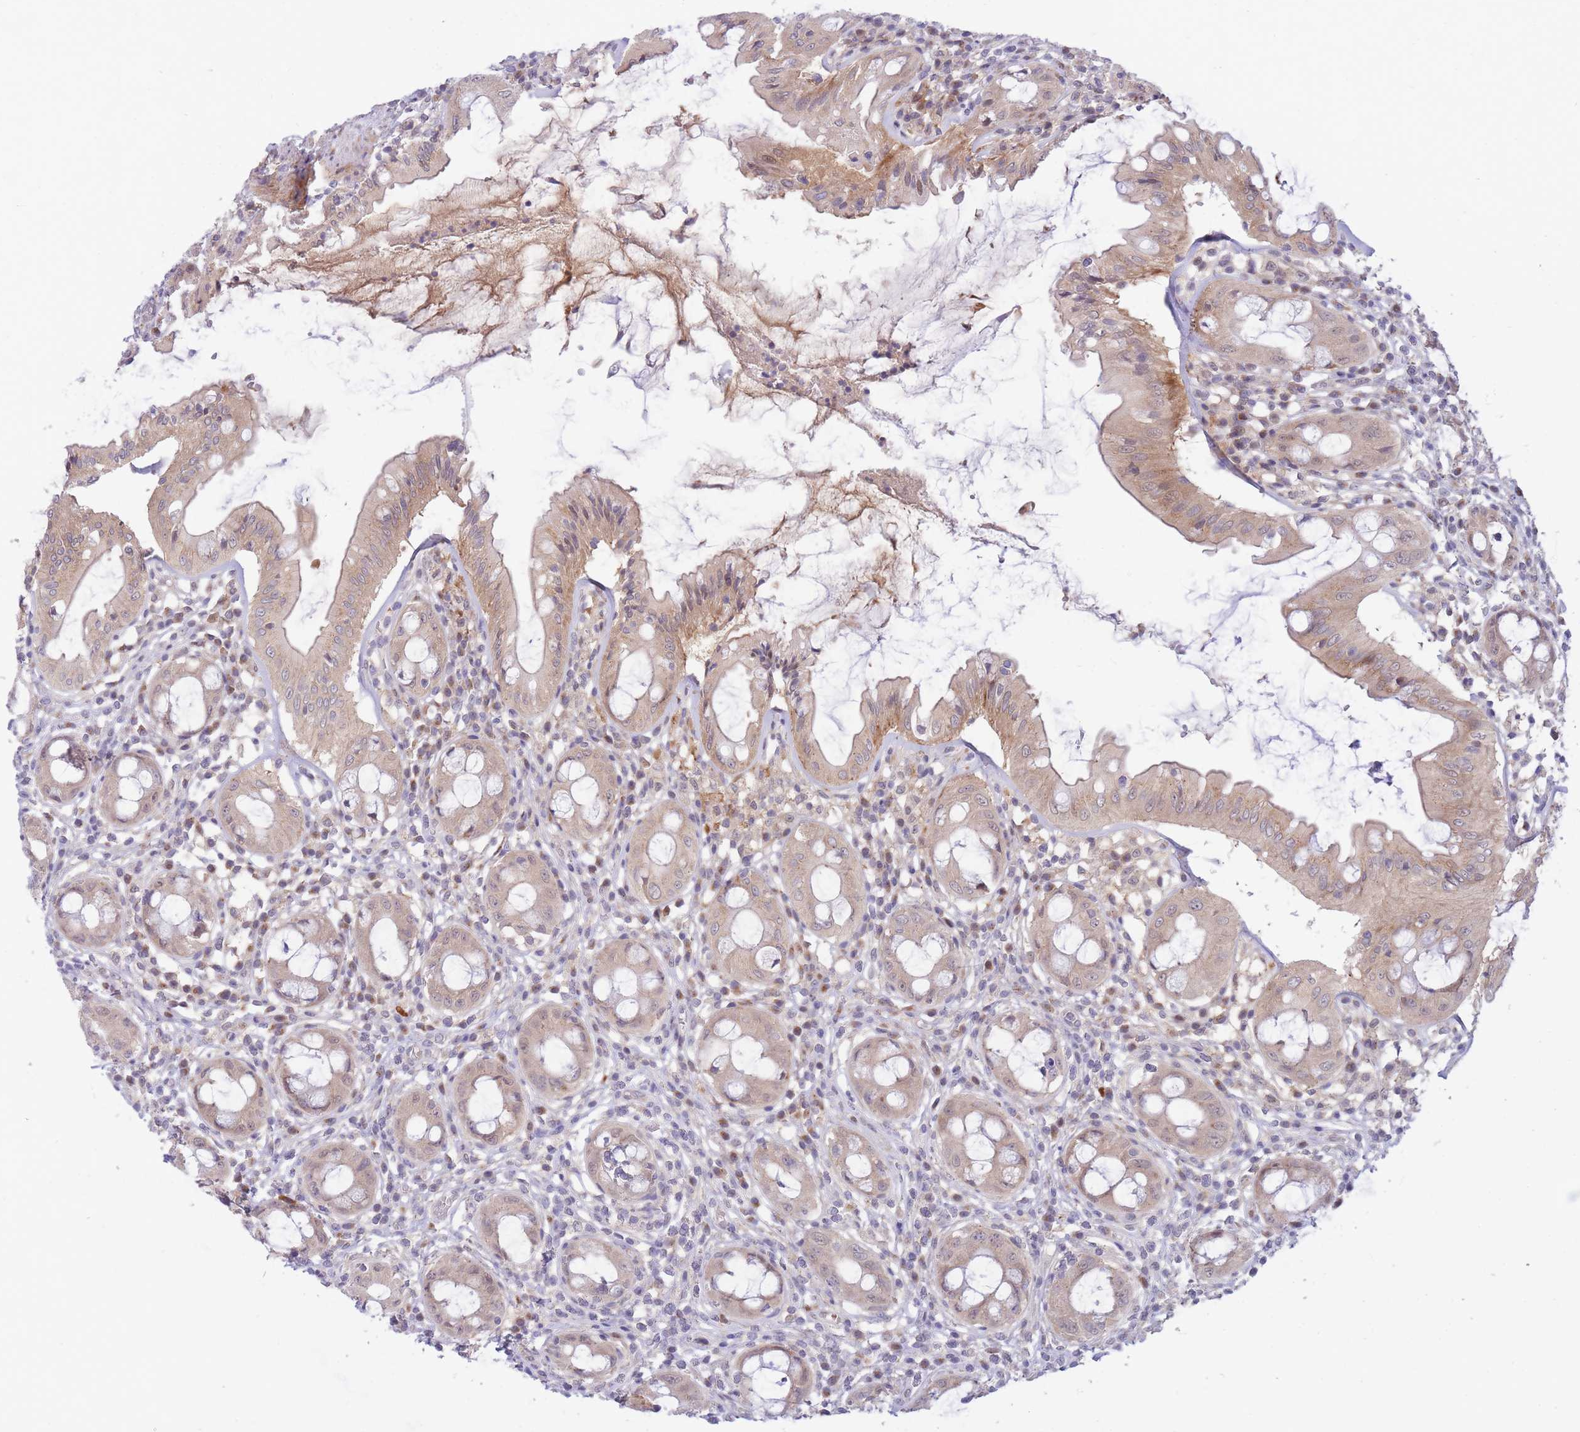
{"staining": {"intensity": "moderate", "quantity": "25%-75%", "location": "cytoplasmic/membranous"}, "tissue": "rectum", "cell_type": "Glandular cells", "image_type": "normal", "snomed": [{"axis": "morphology", "description": "Normal tissue, NOS"}, {"axis": "topography", "description": "Rectum"}], "caption": "A photomicrograph of human rectum stained for a protein shows moderate cytoplasmic/membranous brown staining in glandular cells. (DAB IHC with brightfield microscopy, high magnification).", "gene": "APOL4", "patient": {"sex": "female", "age": 57}}